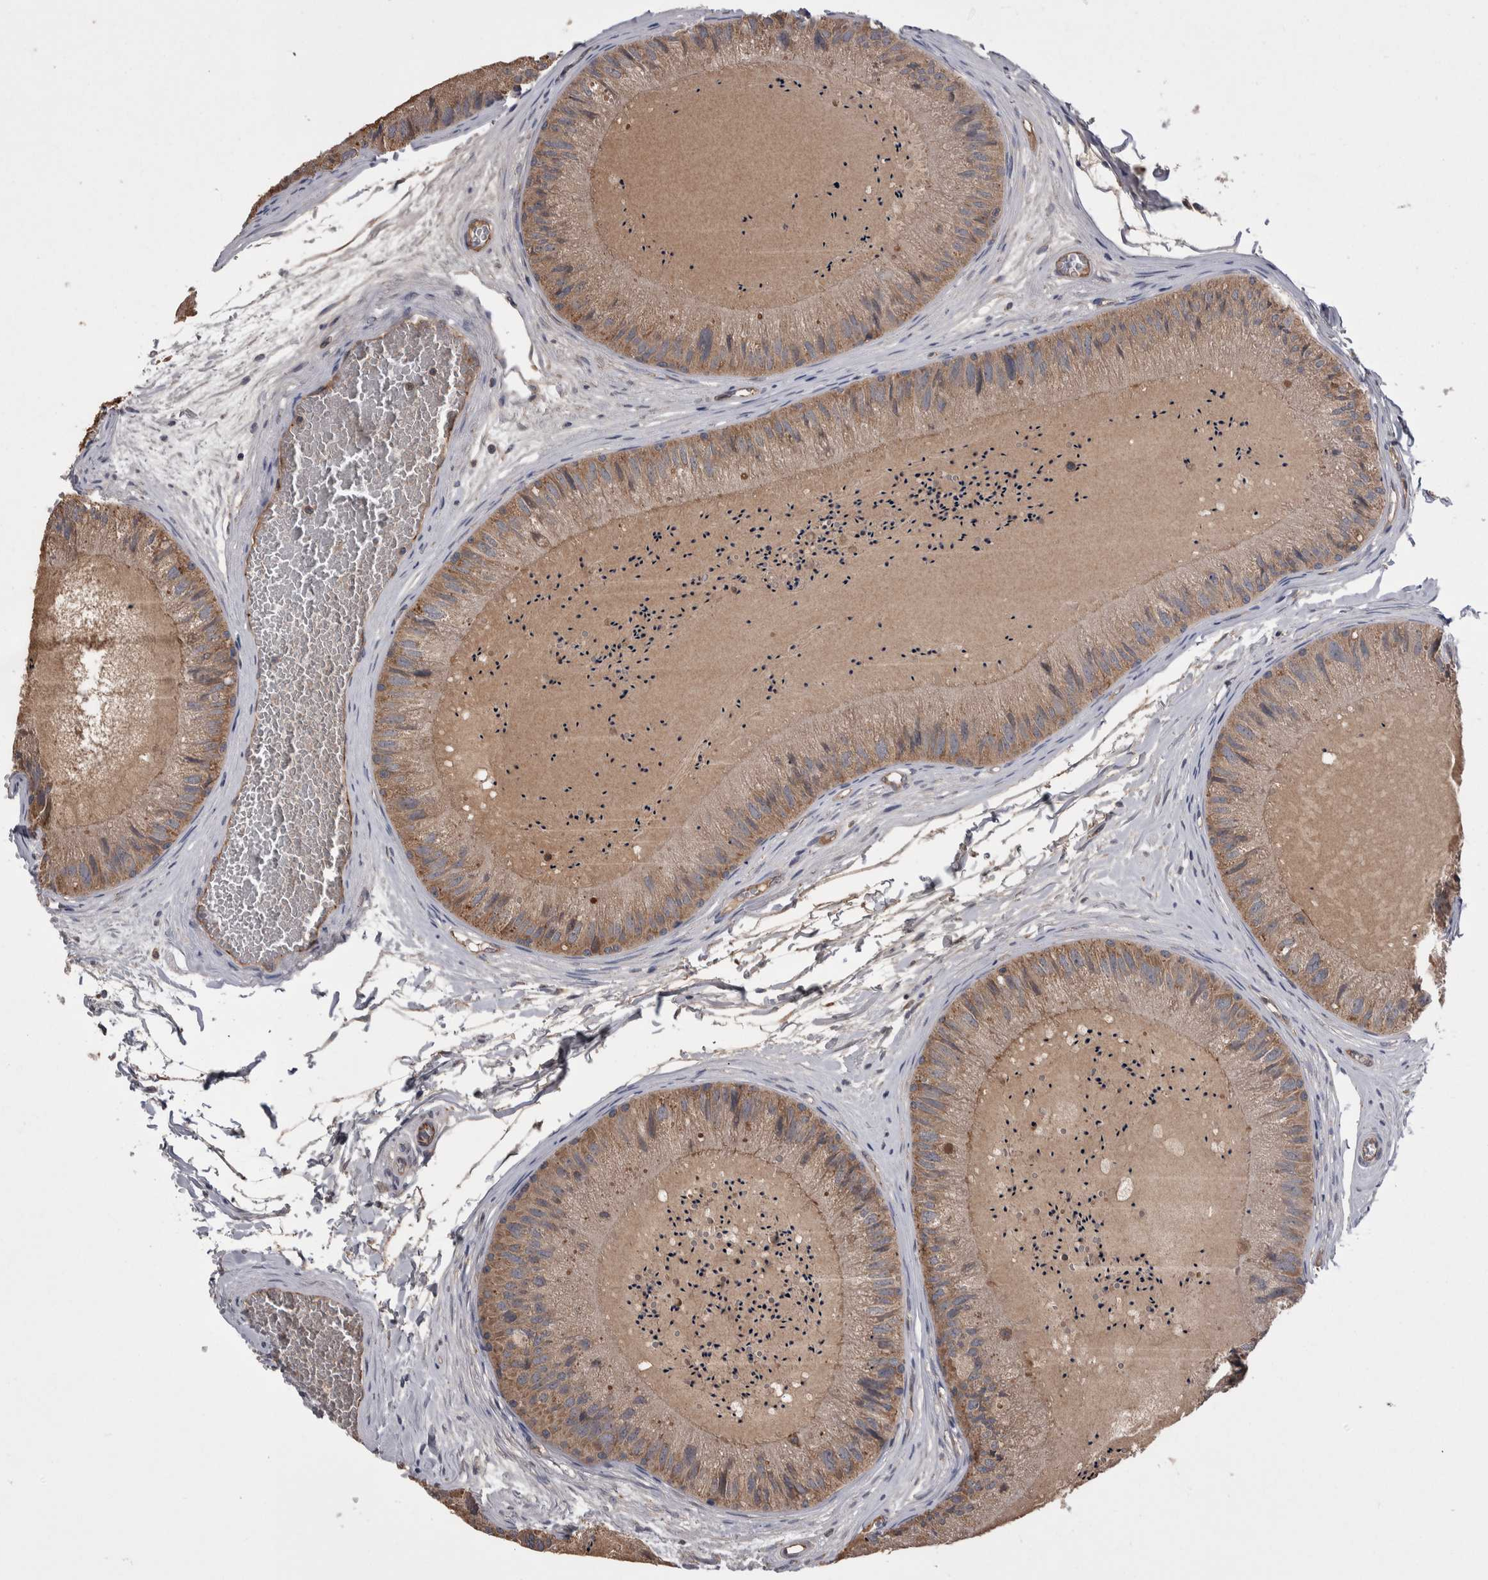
{"staining": {"intensity": "weak", "quantity": ">75%", "location": "cytoplasmic/membranous"}, "tissue": "epididymis", "cell_type": "Glandular cells", "image_type": "normal", "snomed": [{"axis": "morphology", "description": "Normal tissue, NOS"}, {"axis": "topography", "description": "Epididymis"}], "caption": "A histopathology image showing weak cytoplasmic/membranous positivity in about >75% of glandular cells in unremarkable epididymis, as visualized by brown immunohistochemical staining.", "gene": "LIMA1", "patient": {"sex": "male", "age": 31}}